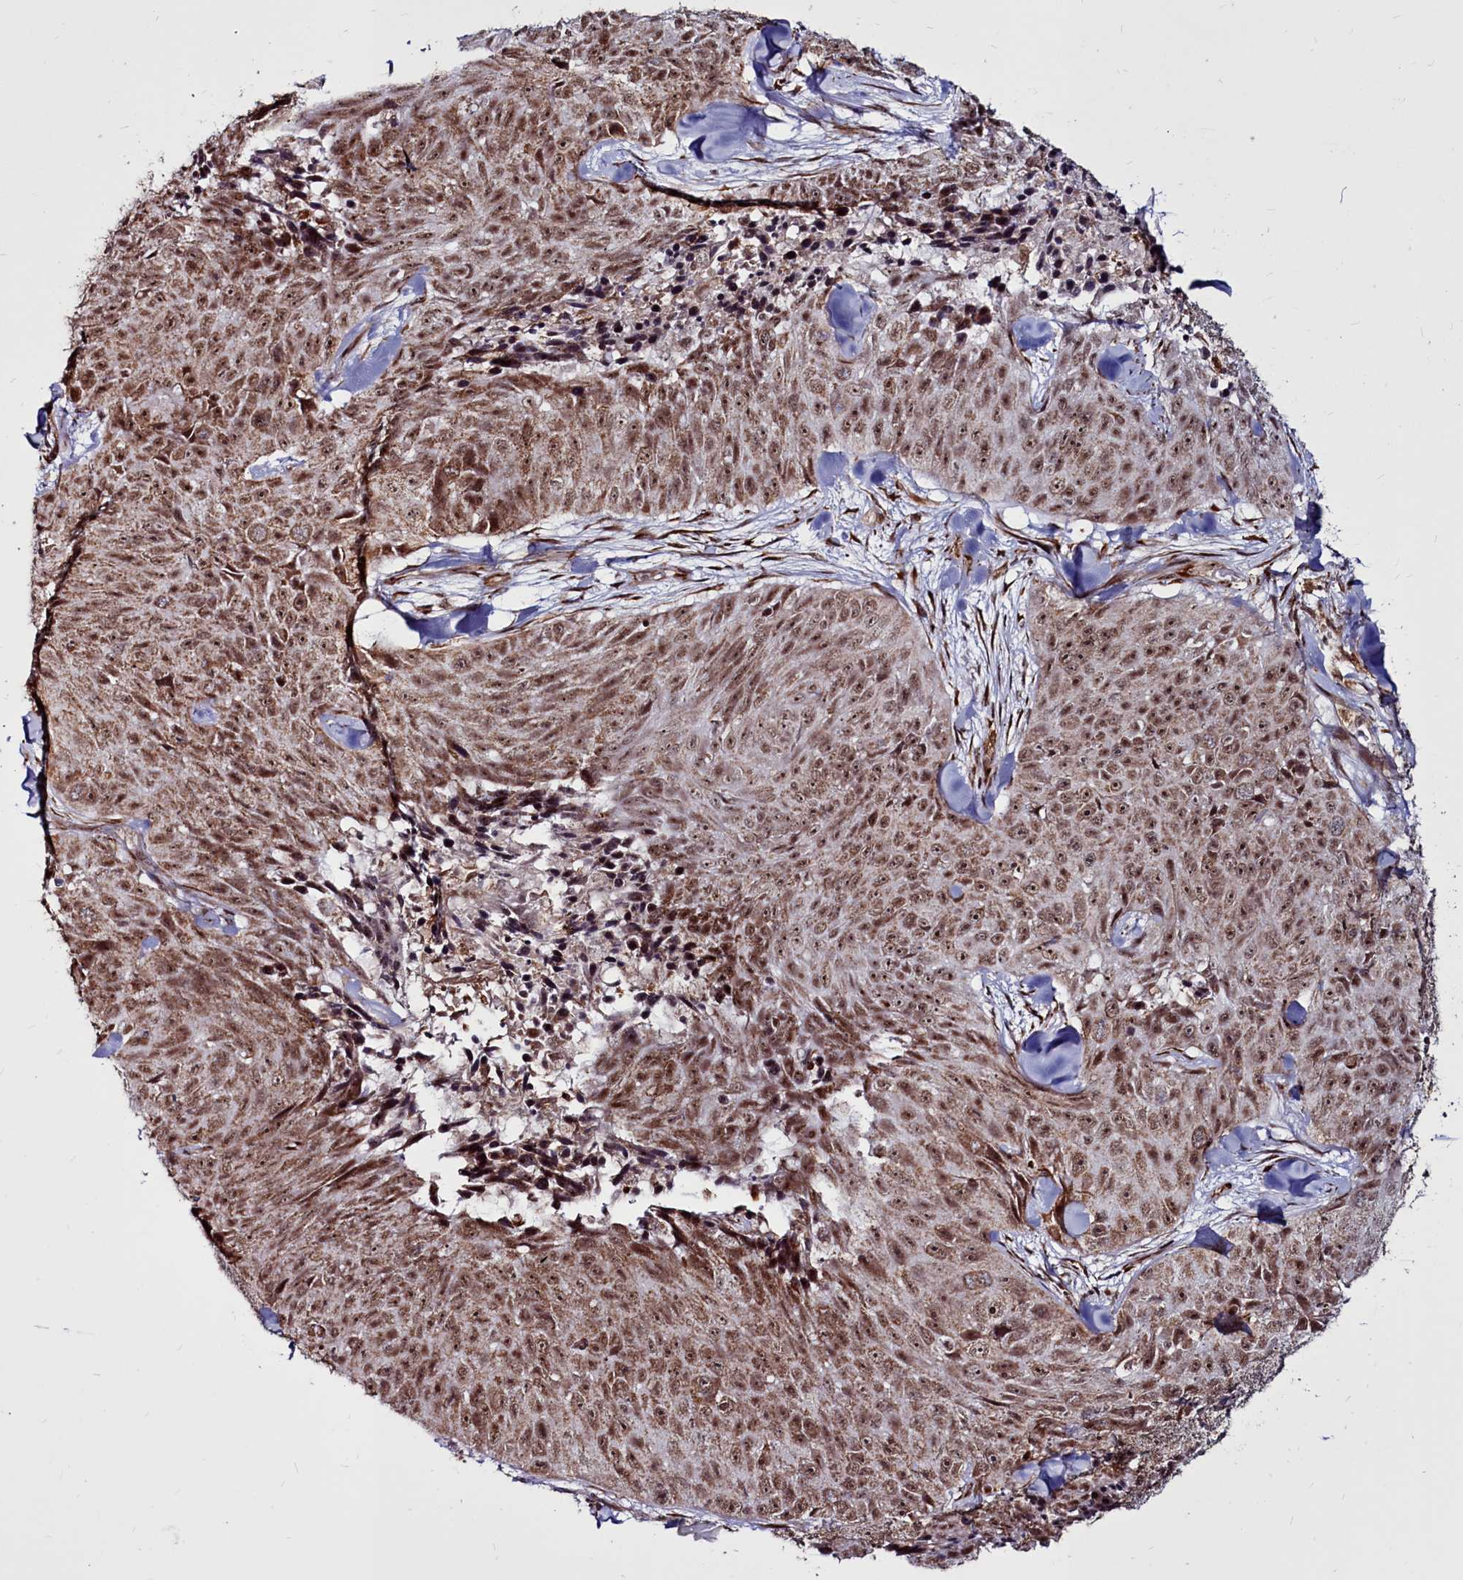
{"staining": {"intensity": "moderate", "quantity": ">75%", "location": "cytoplasmic/membranous,nuclear"}, "tissue": "skin cancer", "cell_type": "Tumor cells", "image_type": "cancer", "snomed": [{"axis": "morphology", "description": "Squamous cell carcinoma, NOS"}, {"axis": "topography", "description": "Skin"}], "caption": "This photomicrograph shows skin cancer stained with immunohistochemistry to label a protein in brown. The cytoplasmic/membranous and nuclear of tumor cells show moderate positivity for the protein. Nuclei are counter-stained blue.", "gene": "CLK3", "patient": {"sex": "female", "age": 87}}